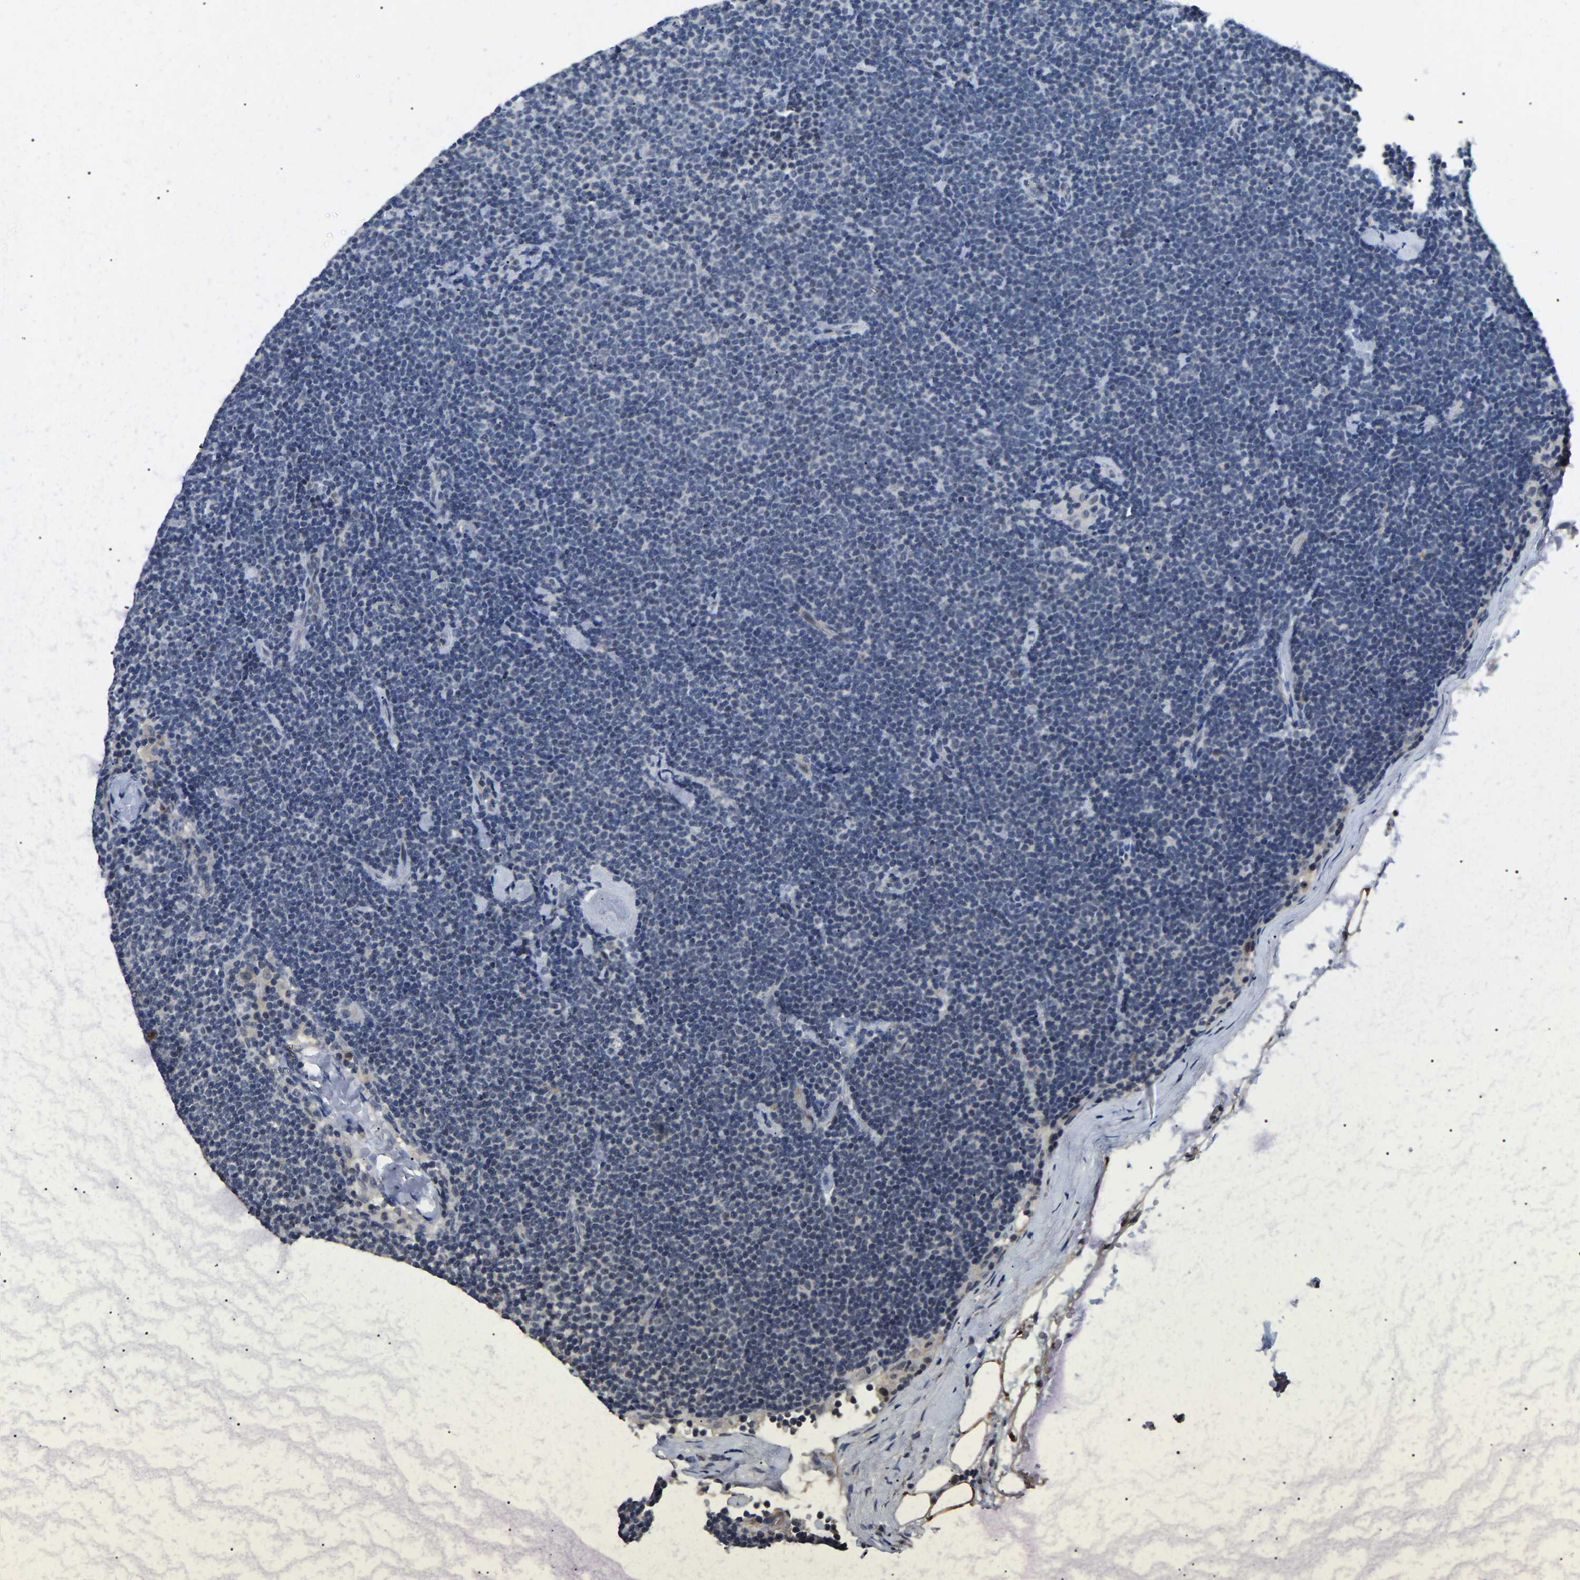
{"staining": {"intensity": "negative", "quantity": "none", "location": "none"}, "tissue": "lymphoma", "cell_type": "Tumor cells", "image_type": "cancer", "snomed": [{"axis": "morphology", "description": "Malignant lymphoma, non-Hodgkin's type, Low grade"}, {"axis": "topography", "description": "Lymph node"}], "caption": "Immunohistochemistry image of malignant lymphoma, non-Hodgkin's type (low-grade) stained for a protein (brown), which displays no positivity in tumor cells.", "gene": "PPM1E", "patient": {"sex": "female", "age": 53}}